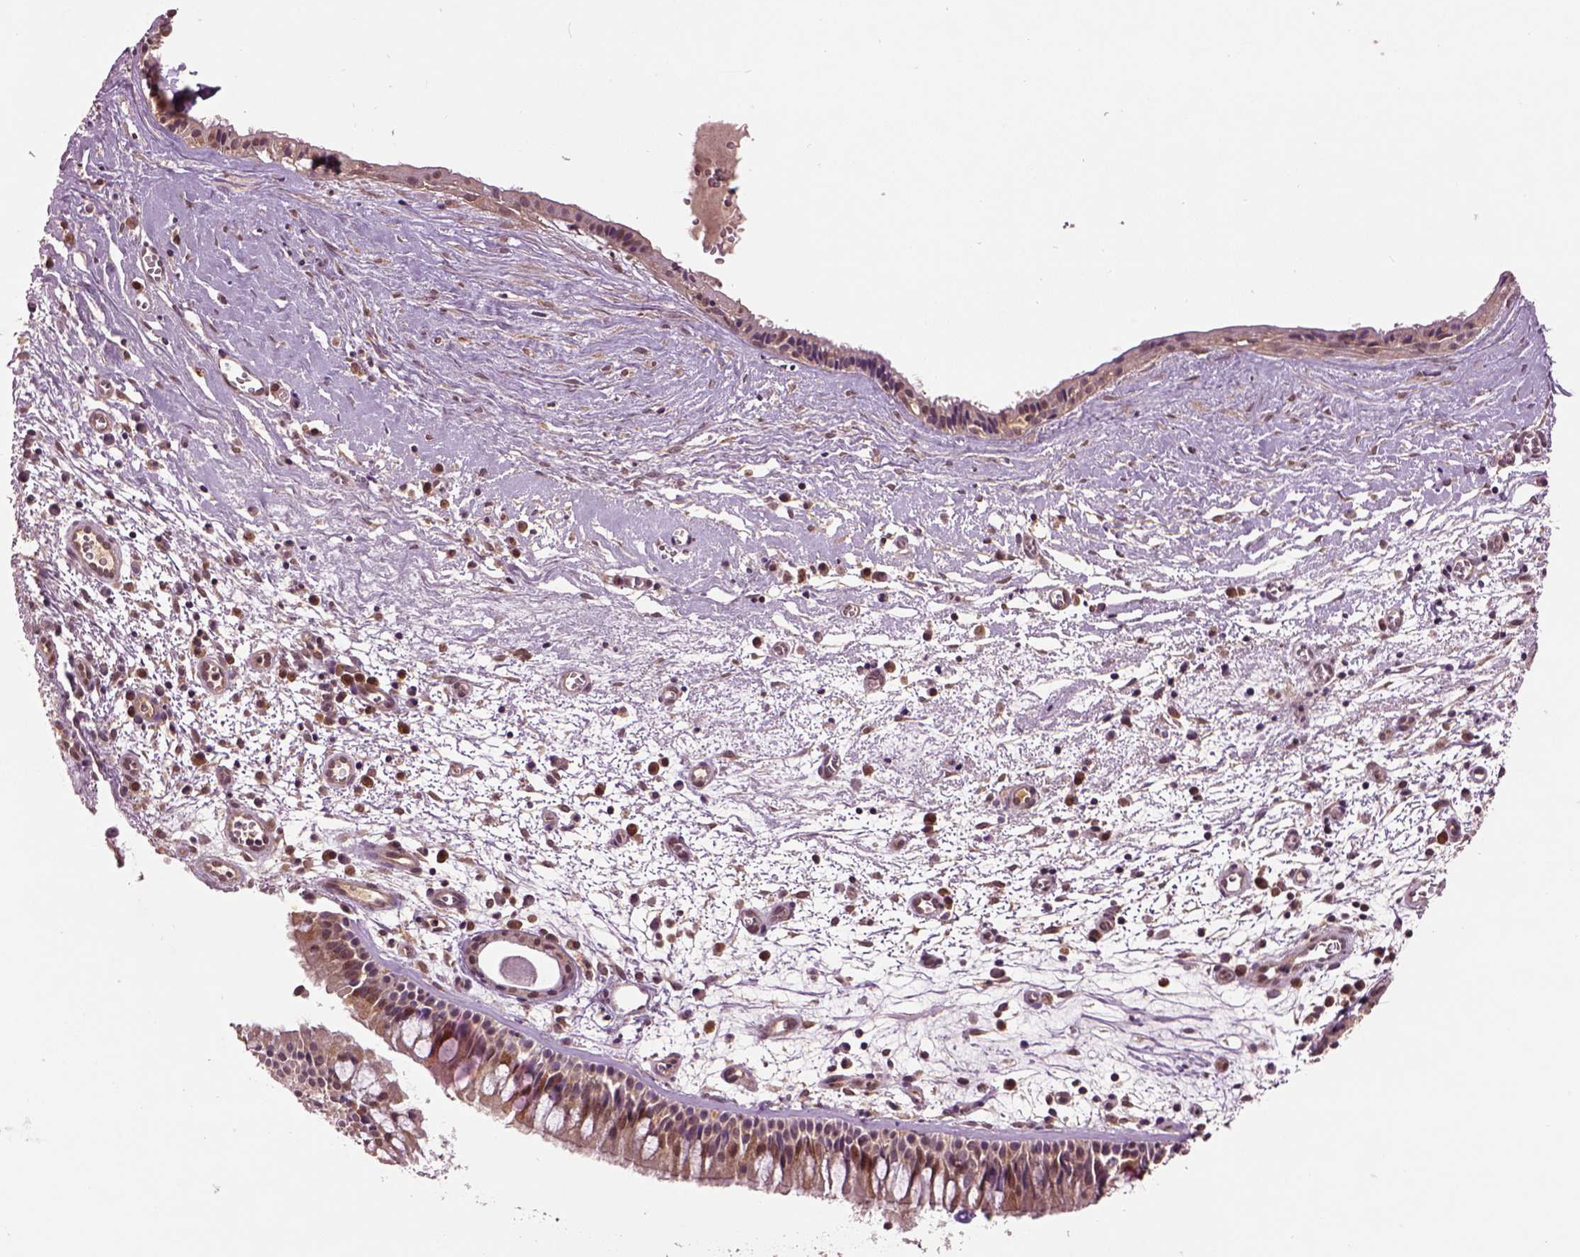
{"staining": {"intensity": "moderate", "quantity": "25%-75%", "location": "cytoplasmic/membranous,nuclear"}, "tissue": "nasopharynx", "cell_type": "Respiratory epithelial cells", "image_type": "normal", "snomed": [{"axis": "morphology", "description": "Normal tissue, NOS"}, {"axis": "topography", "description": "Nasopharynx"}], "caption": "The image exhibits a brown stain indicating the presence of a protein in the cytoplasmic/membranous,nuclear of respiratory epithelial cells in nasopharynx.", "gene": "MDP1", "patient": {"sex": "male", "age": 83}}